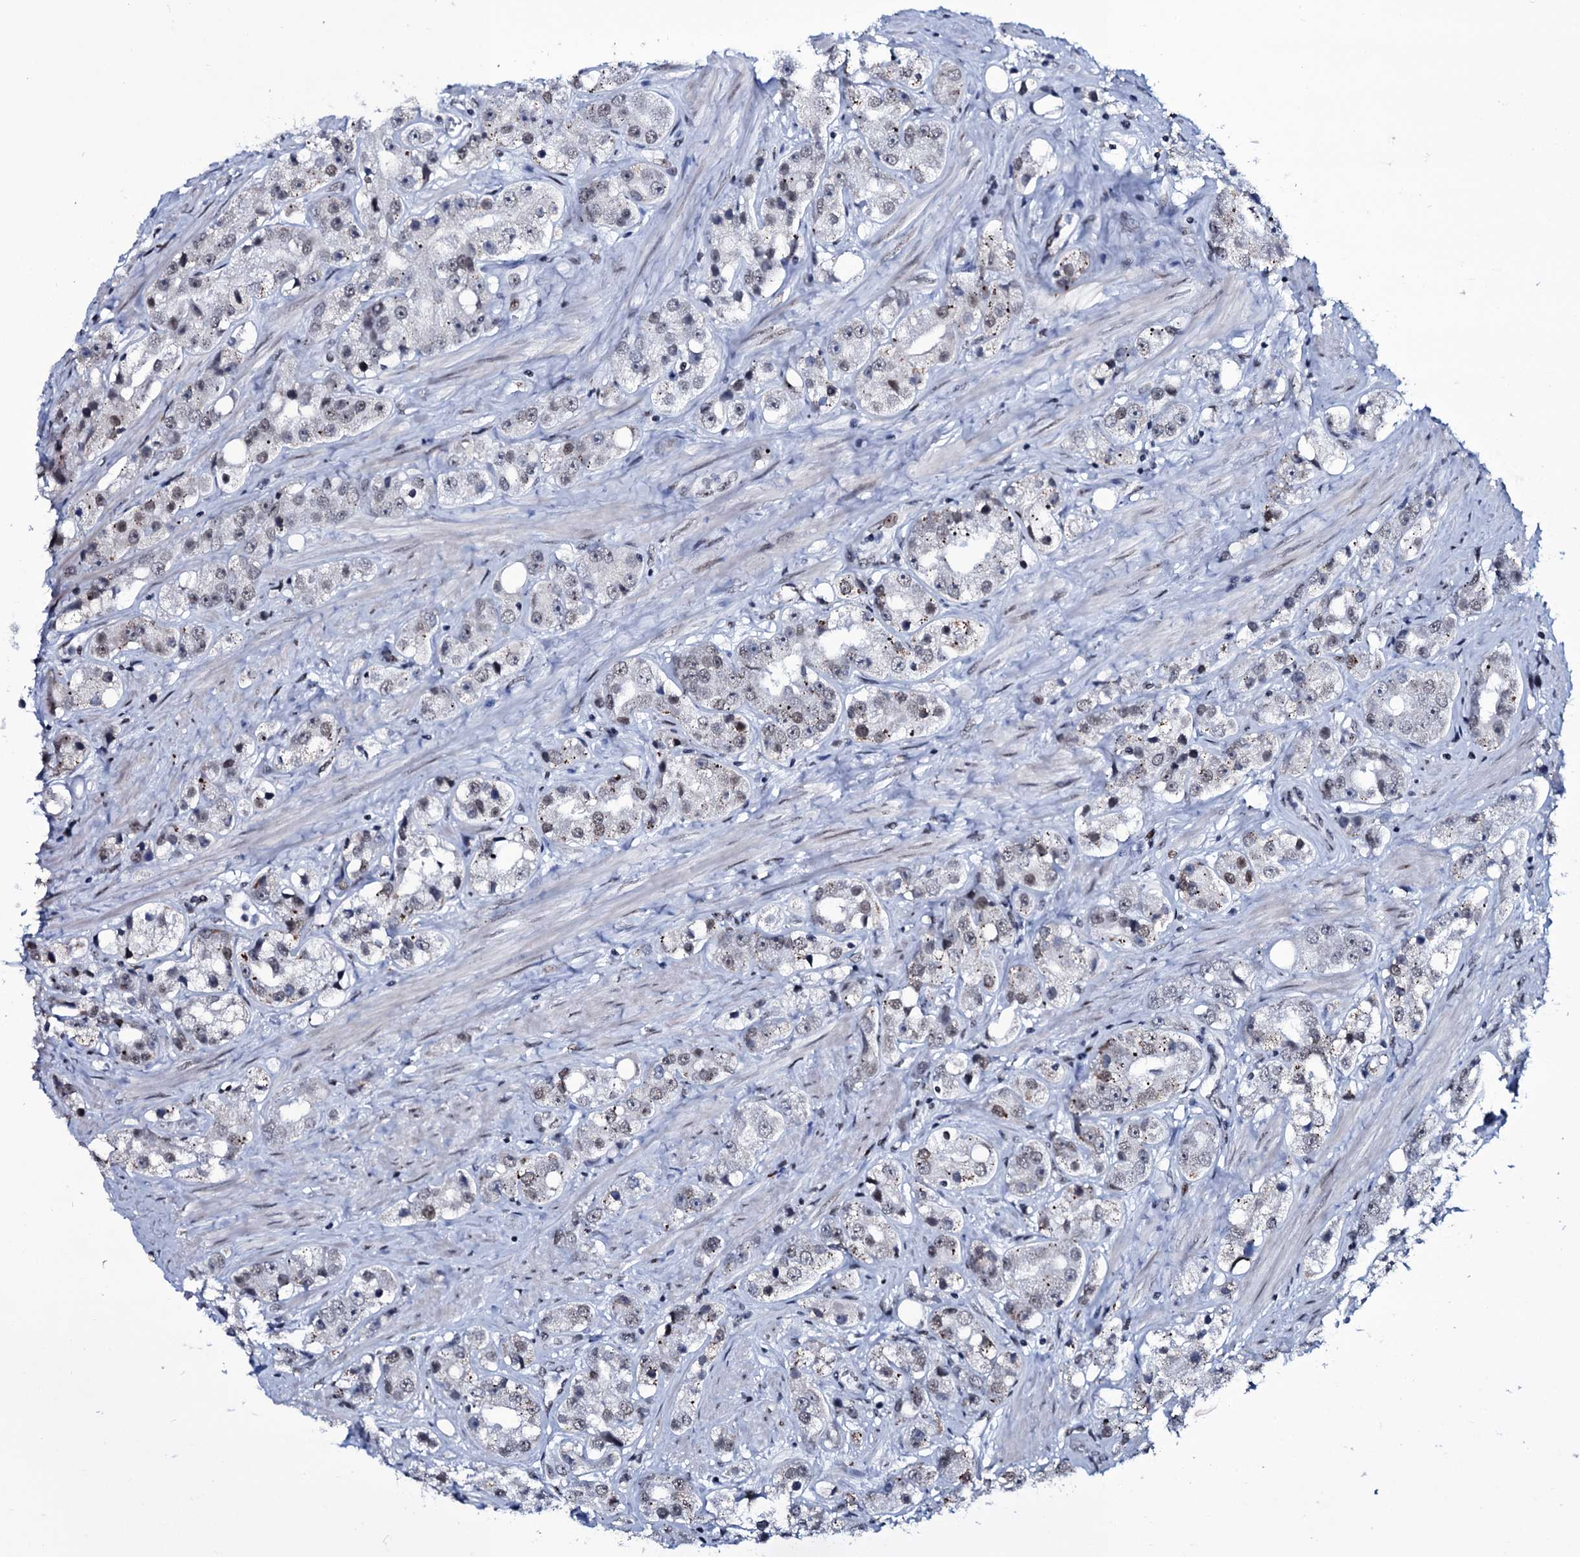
{"staining": {"intensity": "negative", "quantity": "none", "location": "none"}, "tissue": "prostate cancer", "cell_type": "Tumor cells", "image_type": "cancer", "snomed": [{"axis": "morphology", "description": "Adenocarcinoma, NOS"}, {"axis": "topography", "description": "Prostate"}], "caption": "Immunohistochemical staining of adenocarcinoma (prostate) shows no significant expression in tumor cells.", "gene": "ZMIZ2", "patient": {"sex": "male", "age": 79}}